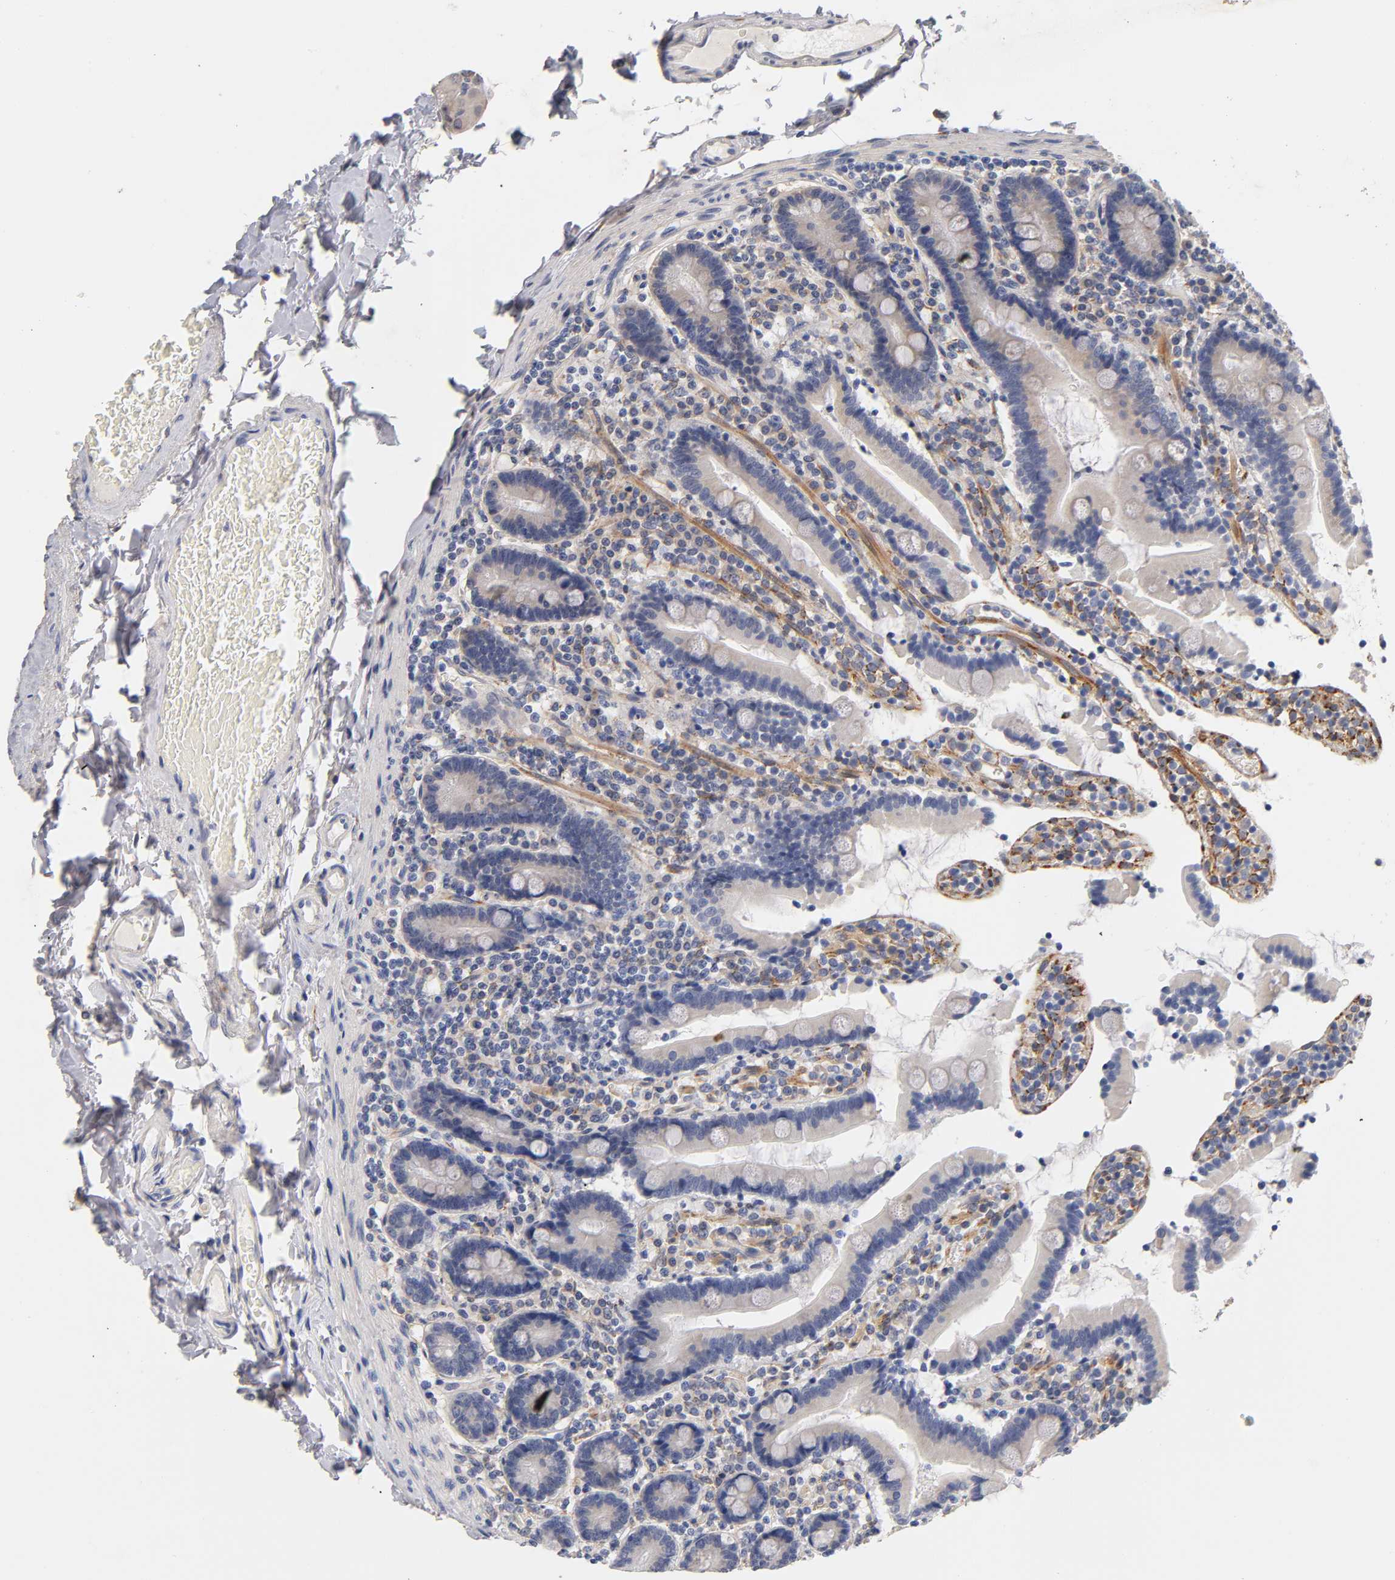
{"staining": {"intensity": "negative", "quantity": "none", "location": "none"}, "tissue": "duodenum", "cell_type": "Glandular cells", "image_type": "normal", "snomed": [{"axis": "morphology", "description": "Normal tissue, NOS"}, {"axis": "topography", "description": "Duodenum"}], "caption": "Glandular cells show no significant staining in unremarkable duodenum. The staining is performed using DAB (3,3'-diaminobenzidine) brown chromogen with nuclei counter-stained in using hematoxylin.", "gene": "LAMB1", "patient": {"sex": "female", "age": 53}}